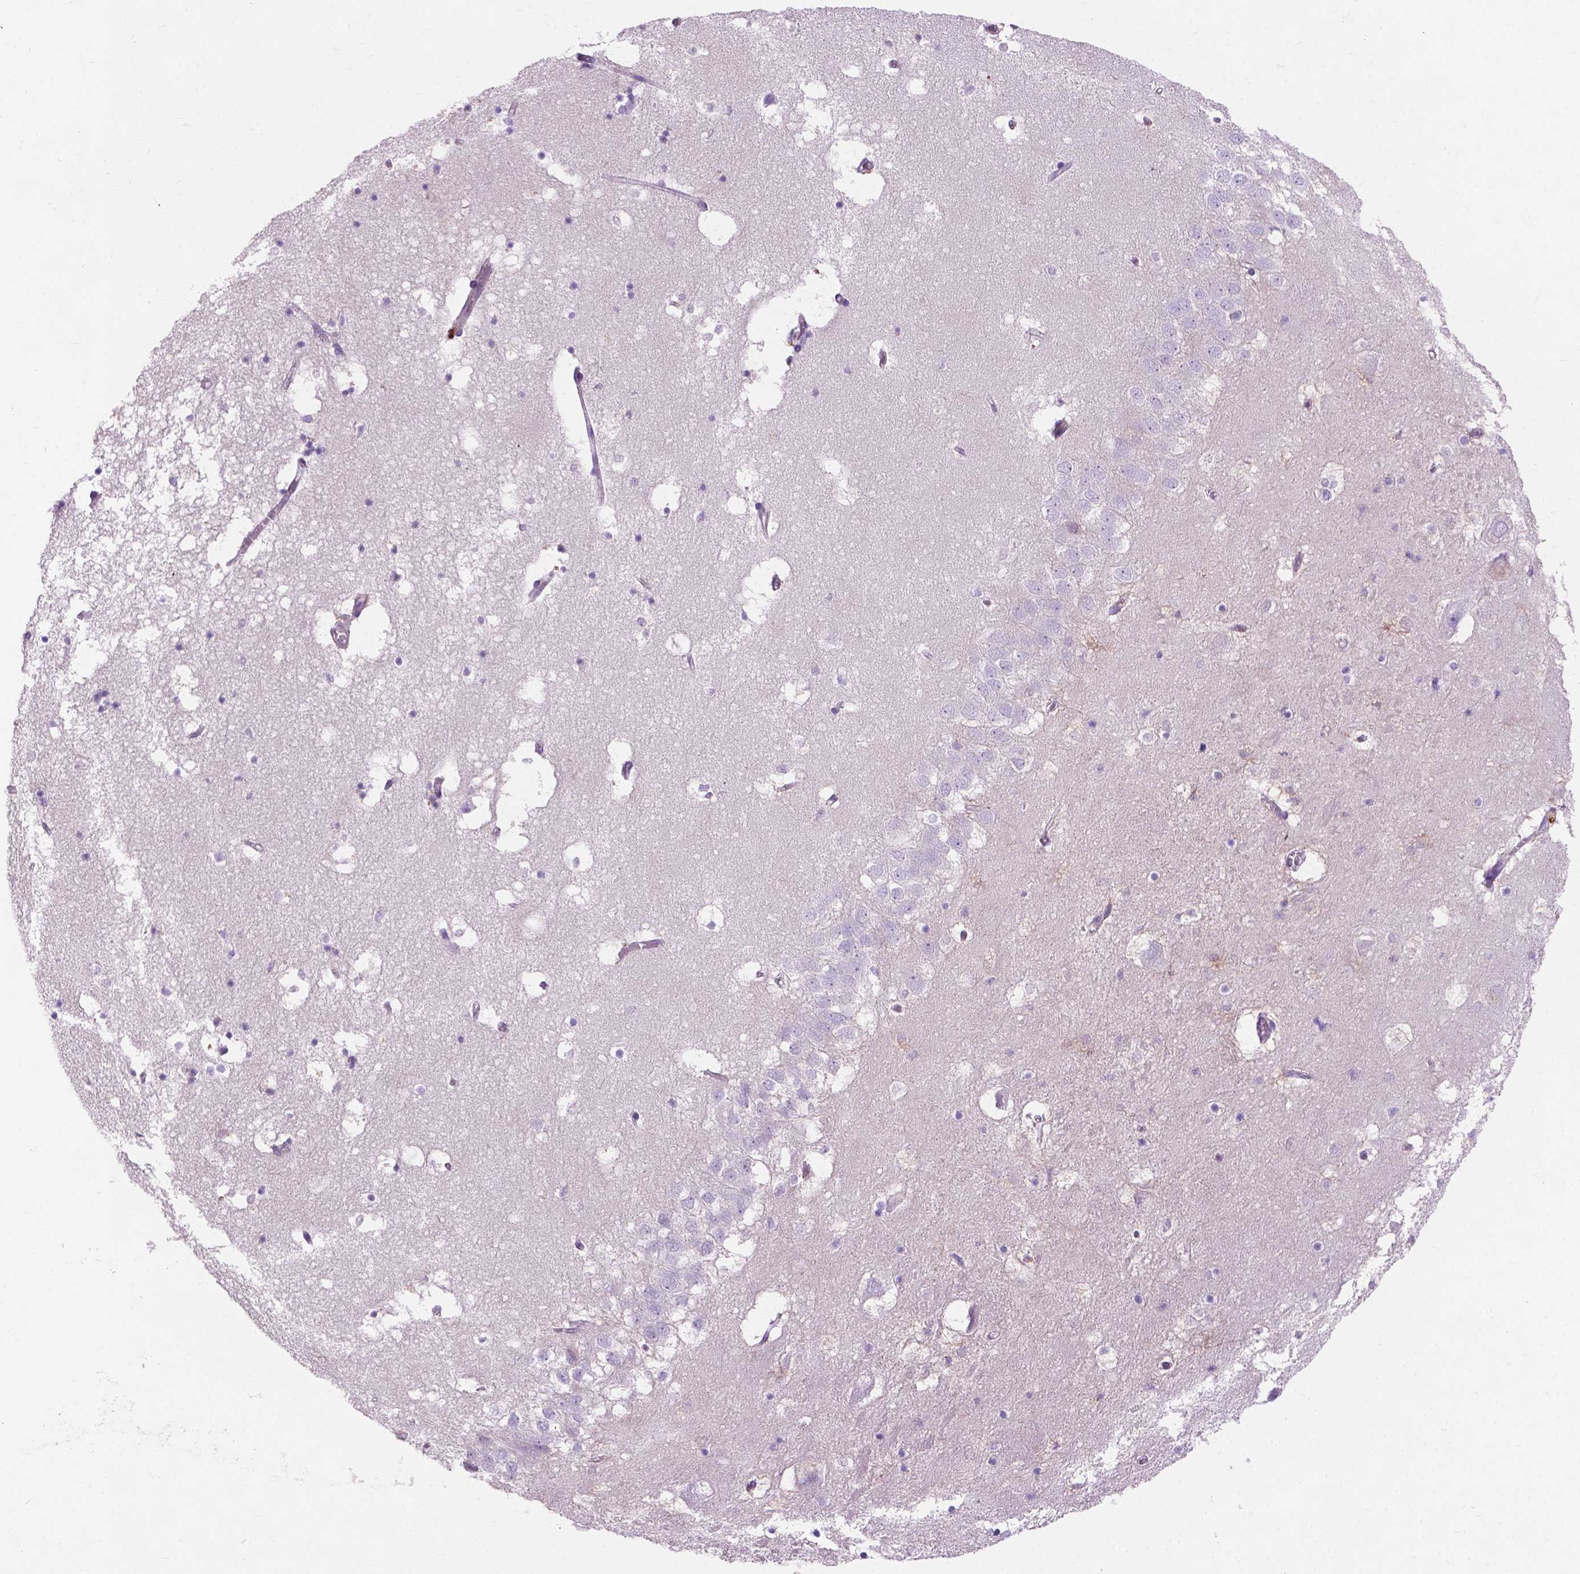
{"staining": {"intensity": "negative", "quantity": "none", "location": "none"}, "tissue": "hippocampus", "cell_type": "Glial cells", "image_type": "normal", "snomed": [{"axis": "morphology", "description": "Normal tissue, NOS"}, {"axis": "topography", "description": "Hippocampus"}], "caption": "Glial cells show no significant positivity in normal hippocampus. (Stains: DAB immunohistochemistry with hematoxylin counter stain, Microscopy: brightfield microscopy at high magnification).", "gene": "NOXO1", "patient": {"sex": "male", "age": 58}}